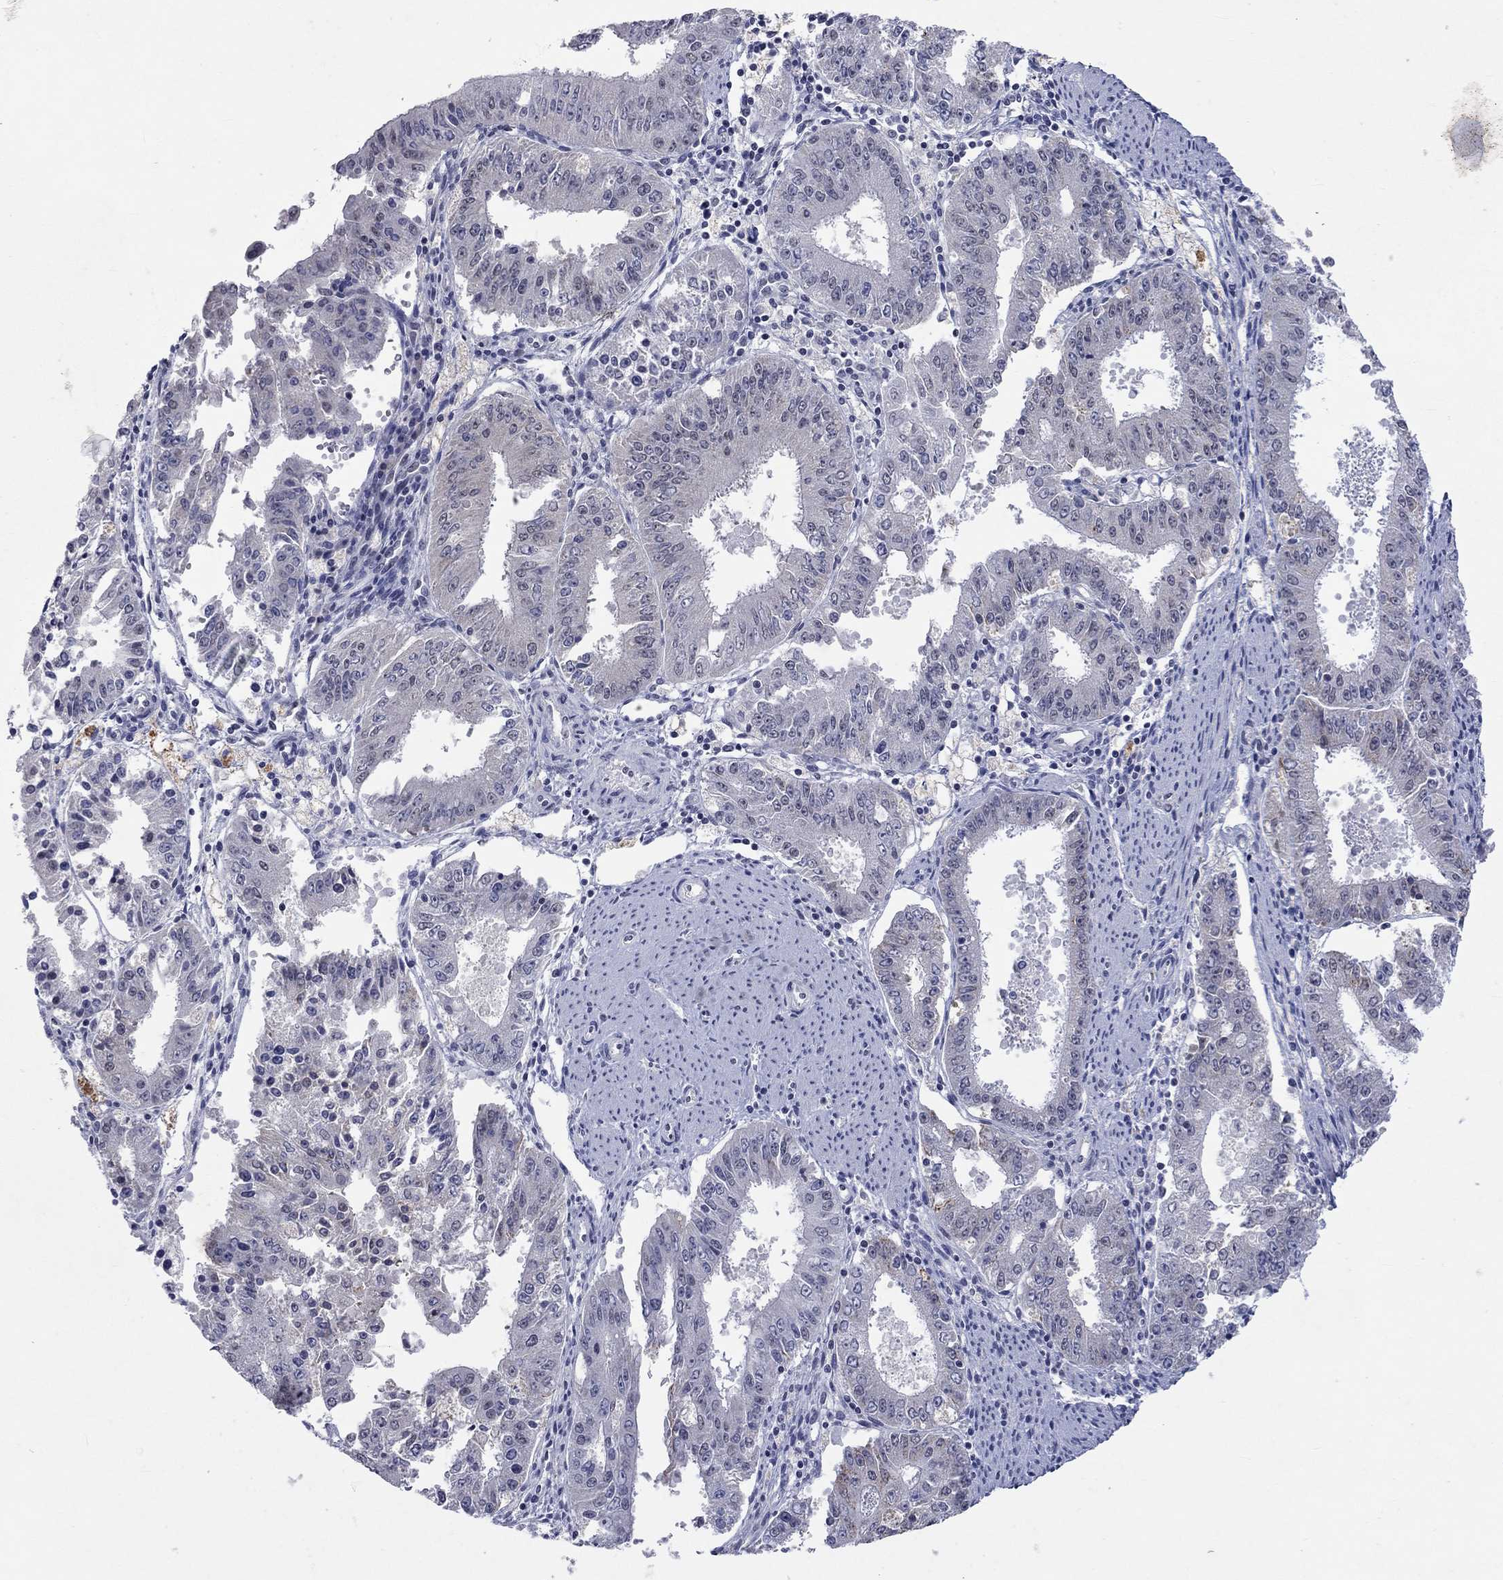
{"staining": {"intensity": "negative", "quantity": "none", "location": "none"}, "tissue": "ovarian cancer", "cell_type": "Tumor cells", "image_type": "cancer", "snomed": [{"axis": "morphology", "description": "Carcinoma, endometroid"}, {"axis": "topography", "description": "Ovary"}], "caption": "DAB (3,3'-diaminobenzidine) immunohistochemical staining of human ovarian cancer (endometroid carcinoma) shows no significant positivity in tumor cells.", "gene": "TMEM143", "patient": {"sex": "female", "age": 42}}